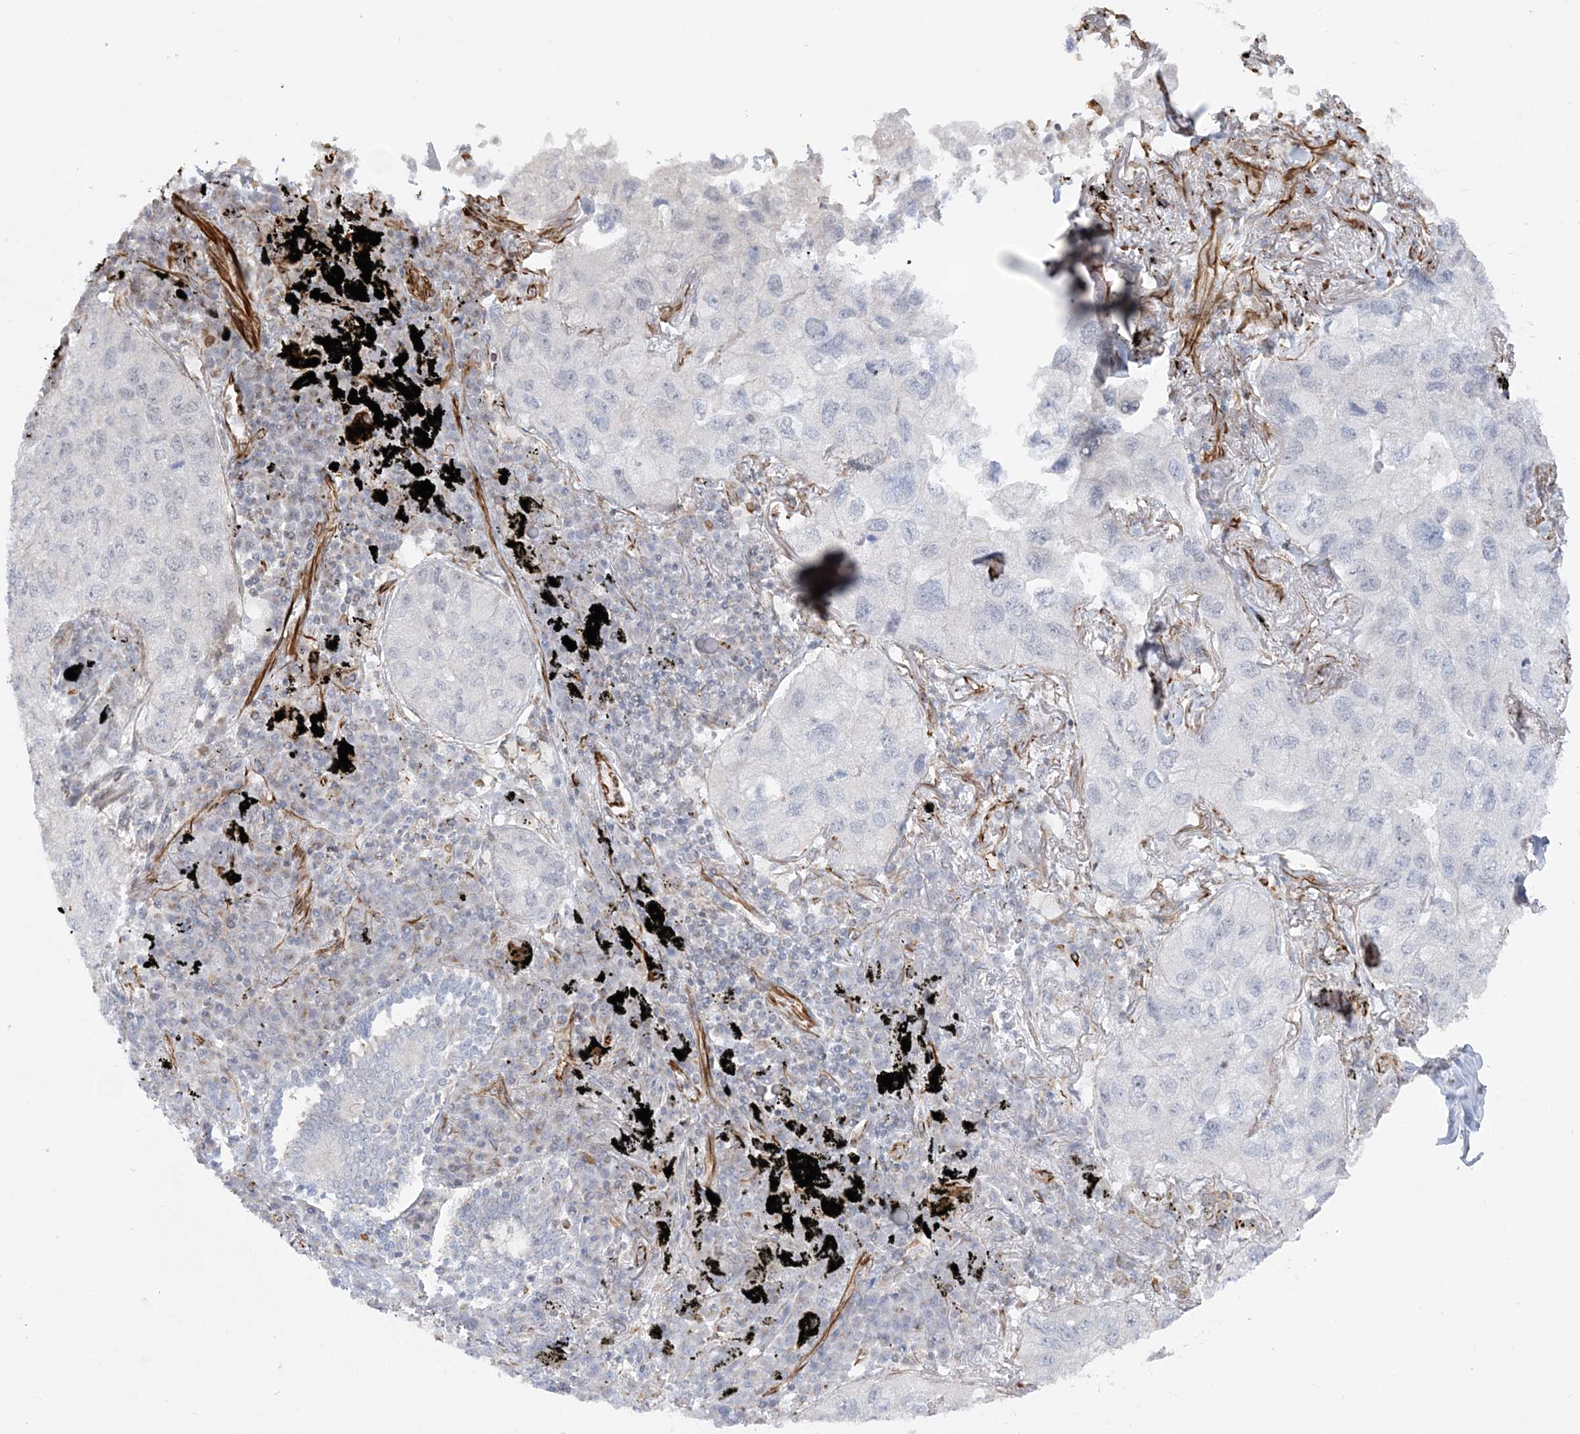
{"staining": {"intensity": "negative", "quantity": "none", "location": "none"}, "tissue": "lung cancer", "cell_type": "Tumor cells", "image_type": "cancer", "snomed": [{"axis": "morphology", "description": "Adenocarcinoma, NOS"}, {"axis": "topography", "description": "Lung"}], "caption": "Immunohistochemical staining of lung cancer (adenocarcinoma) displays no significant staining in tumor cells. Brightfield microscopy of IHC stained with DAB (brown) and hematoxylin (blue), captured at high magnification.", "gene": "SCLT1", "patient": {"sex": "male", "age": 65}}